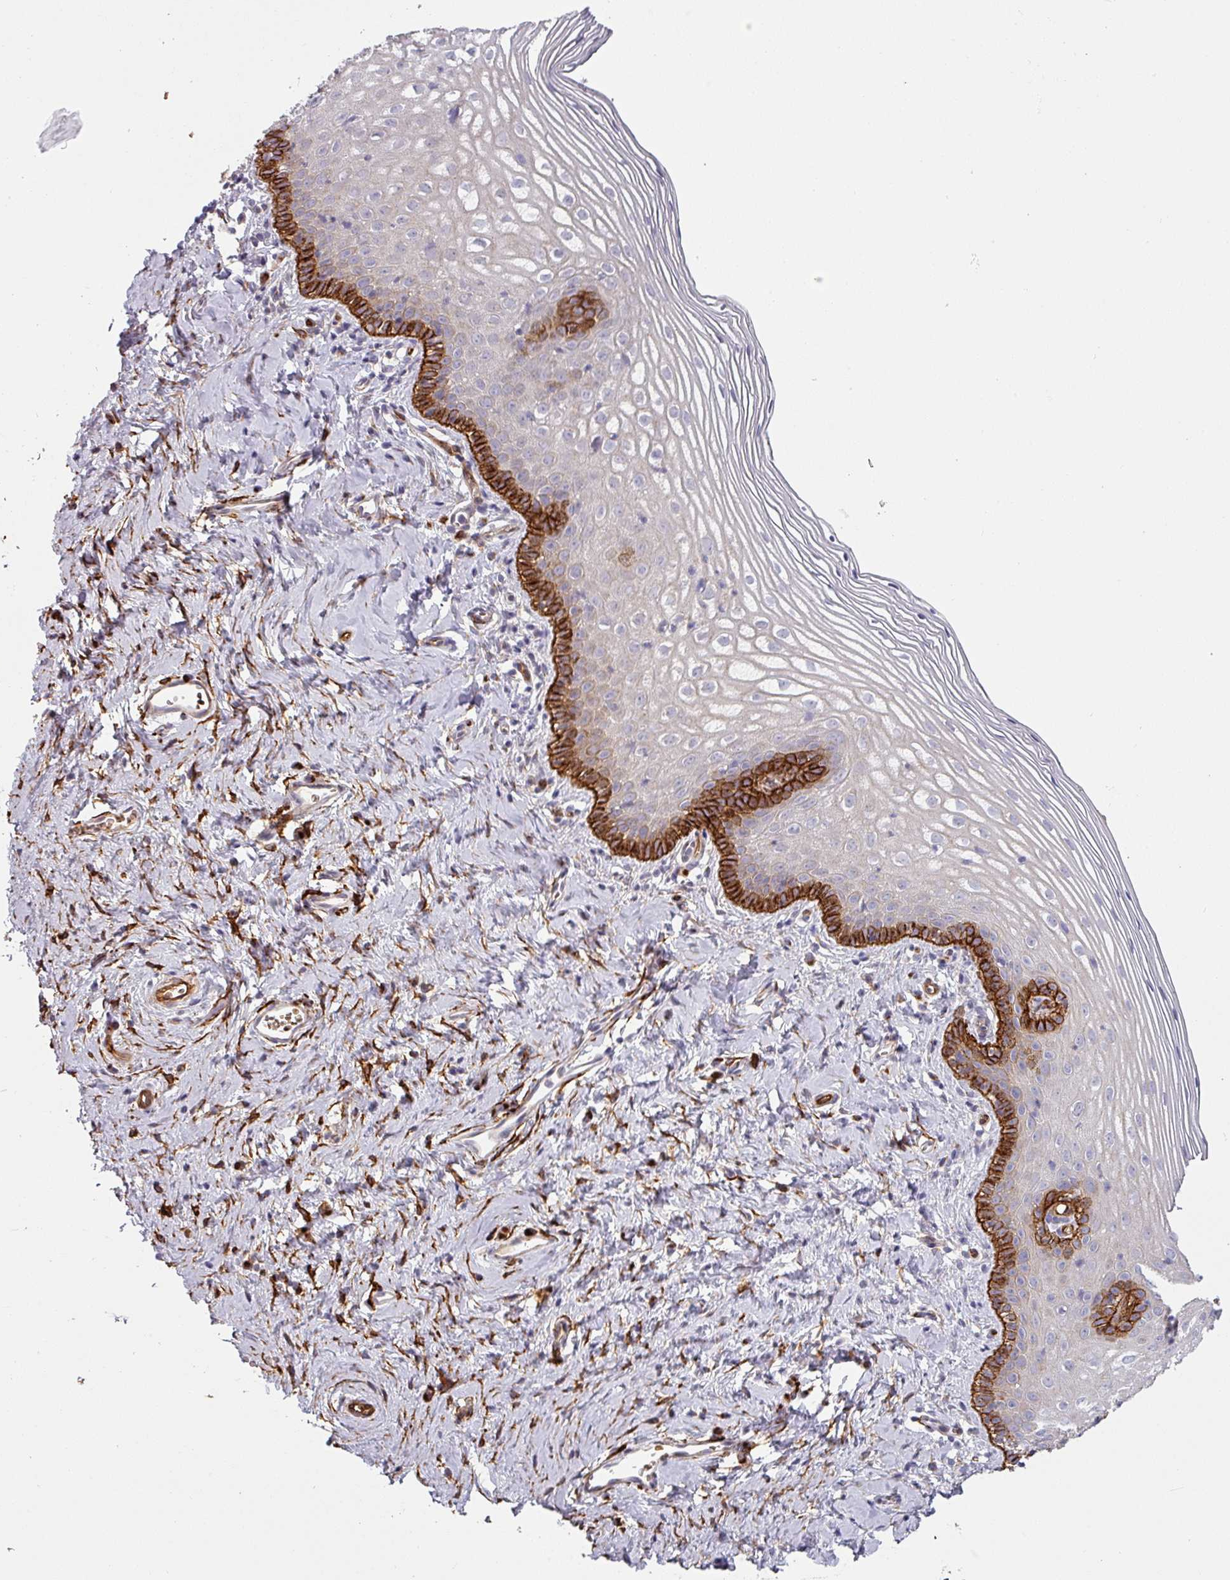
{"staining": {"intensity": "moderate", "quantity": ">75%", "location": "cytoplasmic/membranous"}, "tissue": "cervix", "cell_type": "Glandular cells", "image_type": "normal", "snomed": [{"axis": "morphology", "description": "Normal tissue, NOS"}, {"axis": "topography", "description": "Cervix"}], "caption": "High-magnification brightfield microscopy of normal cervix stained with DAB (brown) and counterstained with hematoxylin (blue). glandular cells exhibit moderate cytoplasmic/membranous positivity is present in about>75% of cells. The protein is stained brown, and the nuclei are stained in blue (DAB (3,3'-diaminobenzidine) IHC with brightfield microscopy, high magnification).", "gene": "PRODH2", "patient": {"sex": "female", "age": 44}}